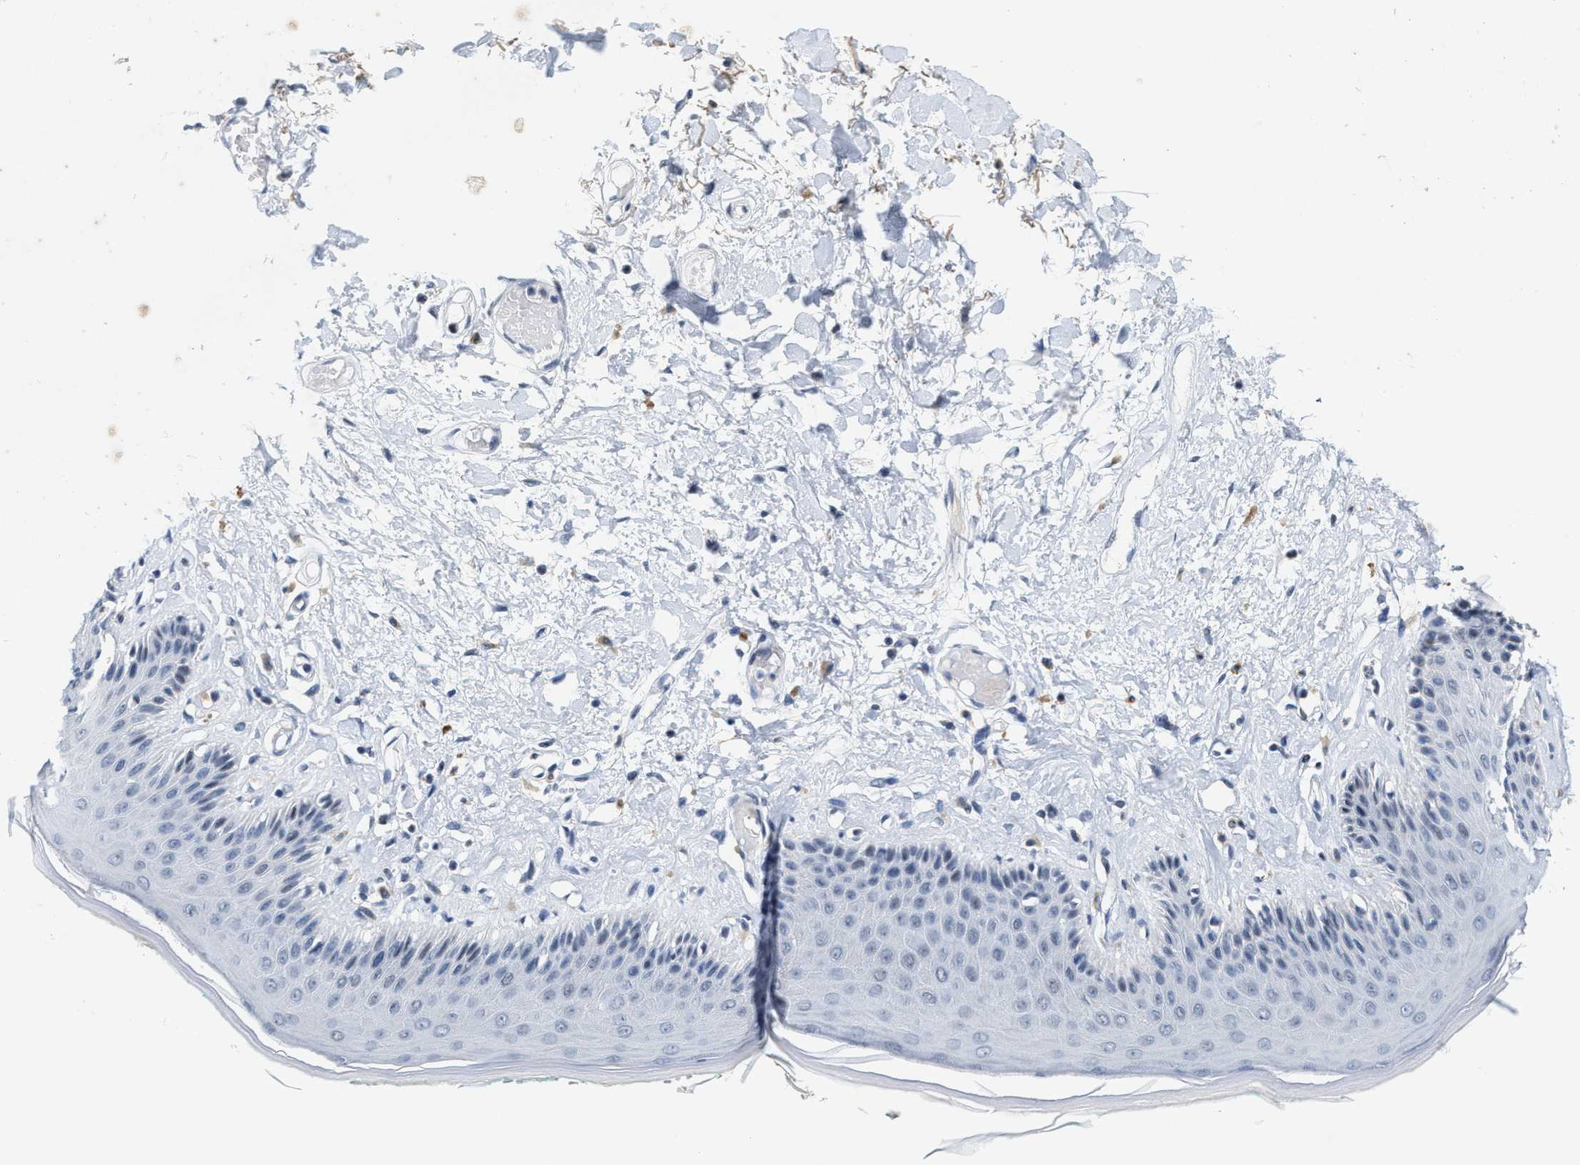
{"staining": {"intensity": "negative", "quantity": "none", "location": "none"}, "tissue": "skin", "cell_type": "Epidermal cells", "image_type": "normal", "snomed": [{"axis": "morphology", "description": "Normal tissue, NOS"}, {"axis": "topography", "description": "Vulva"}], "caption": "This image is of normal skin stained with immunohistochemistry to label a protein in brown with the nuclei are counter-stained blue. There is no staining in epidermal cells.", "gene": "SETD1B", "patient": {"sex": "female", "age": 73}}